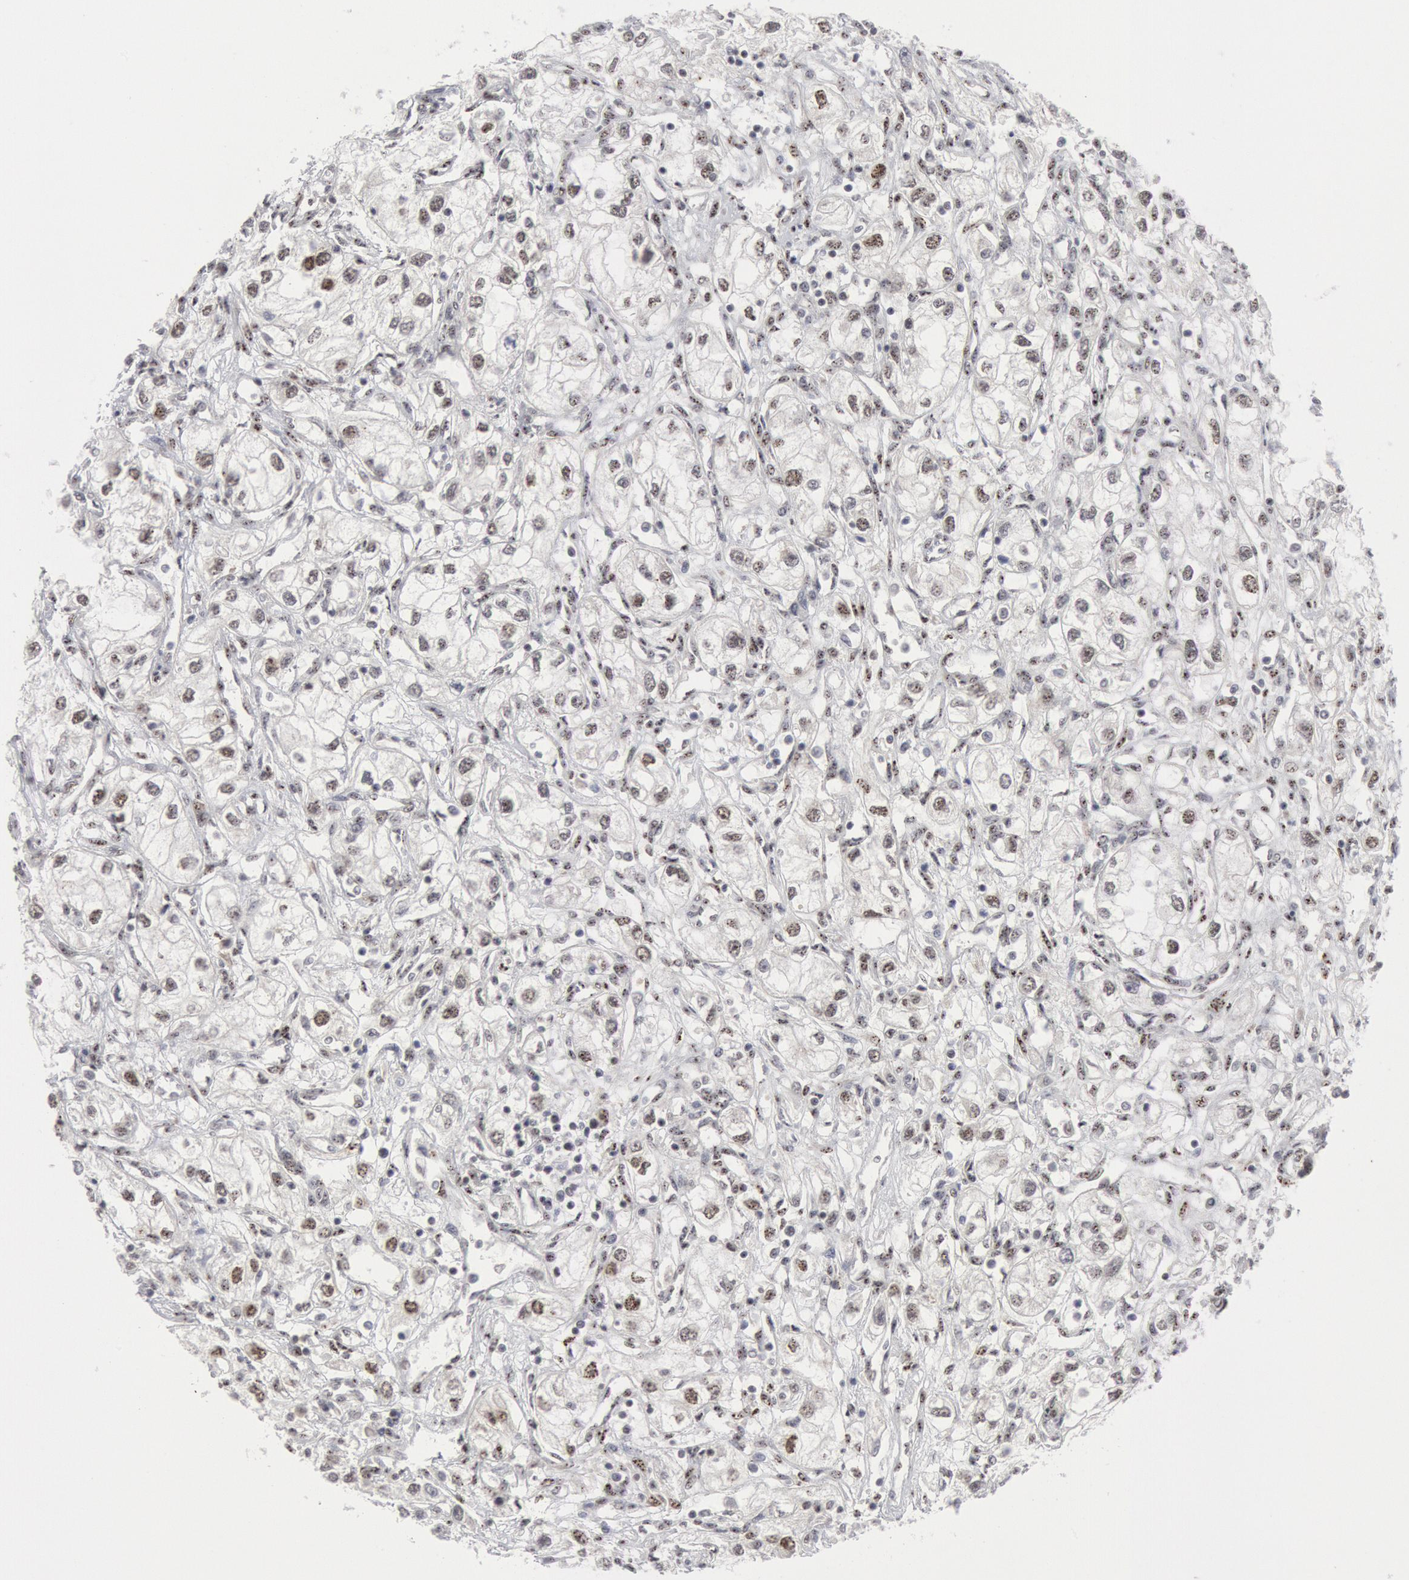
{"staining": {"intensity": "negative", "quantity": "none", "location": "none"}, "tissue": "renal cancer", "cell_type": "Tumor cells", "image_type": "cancer", "snomed": [{"axis": "morphology", "description": "Adenocarcinoma, NOS"}, {"axis": "topography", "description": "Kidney"}], "caption": "An image of renal cancer stained for a protein shows no brown staining in tumor cells.", "gene": "FOXO1", "patient": {"sex": "male", "age": 57}}